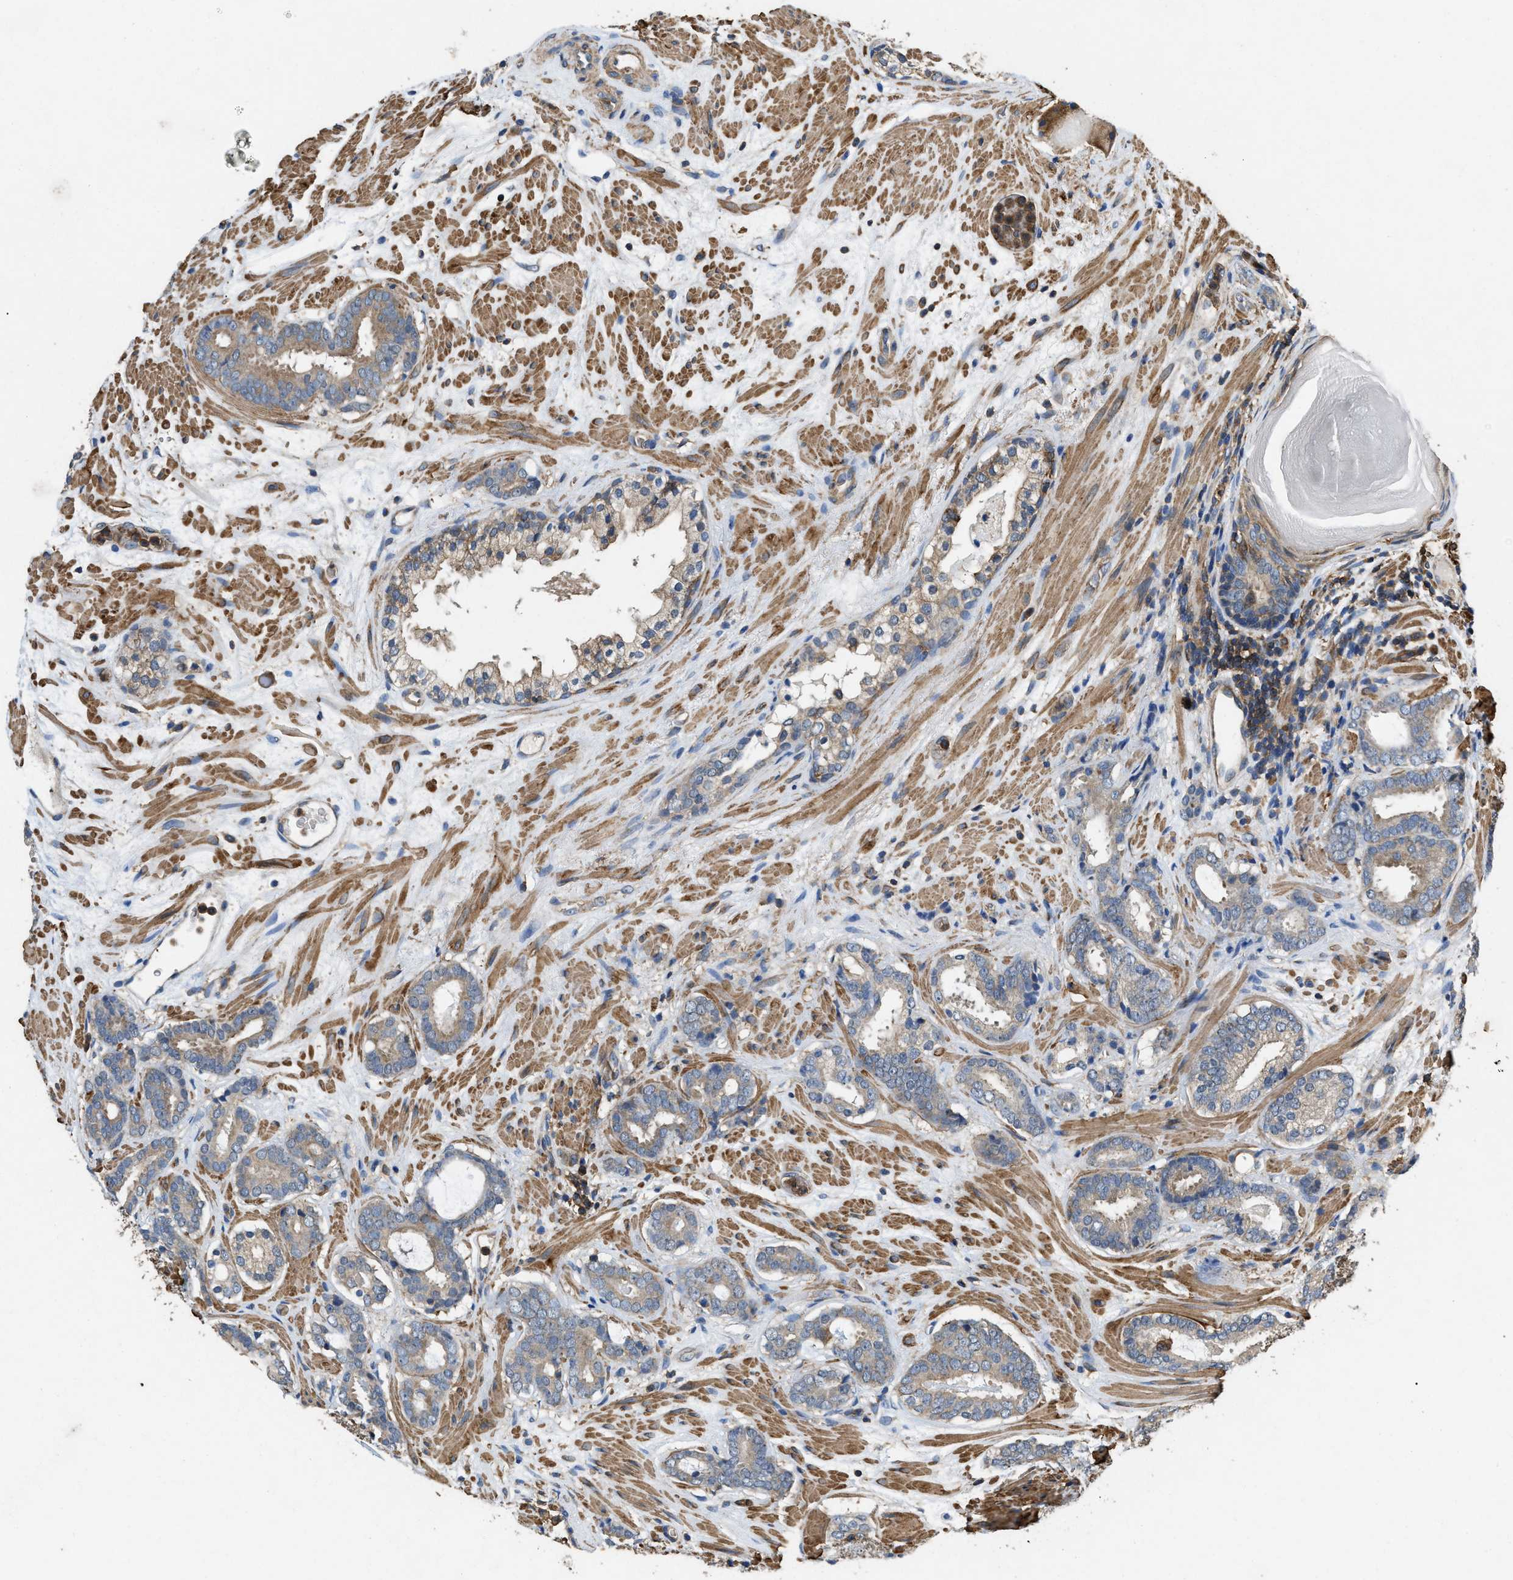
{"staining": {"intensity": "weak", "quantity": "25%-75%", "location": "cytoplasmic/membranous"}, "tissue": "prostate cancer", "cell_type": "Tumor cells", "image_type": "cancer", "snomed": [{"axis": "morphology", "description": "Adenocarcinoma, Low grade"}, {"axis": "topography", "description": "Prostate"}], "caption": "Protein staining of prostate adenocarcinoma (low-grade) tissue demonstrates weak cytoplasmic/membranous expression in about 25%-75% of tumor cells.", "gene": "LINGO2", "patient": {"sex": "male", "age": 69}}